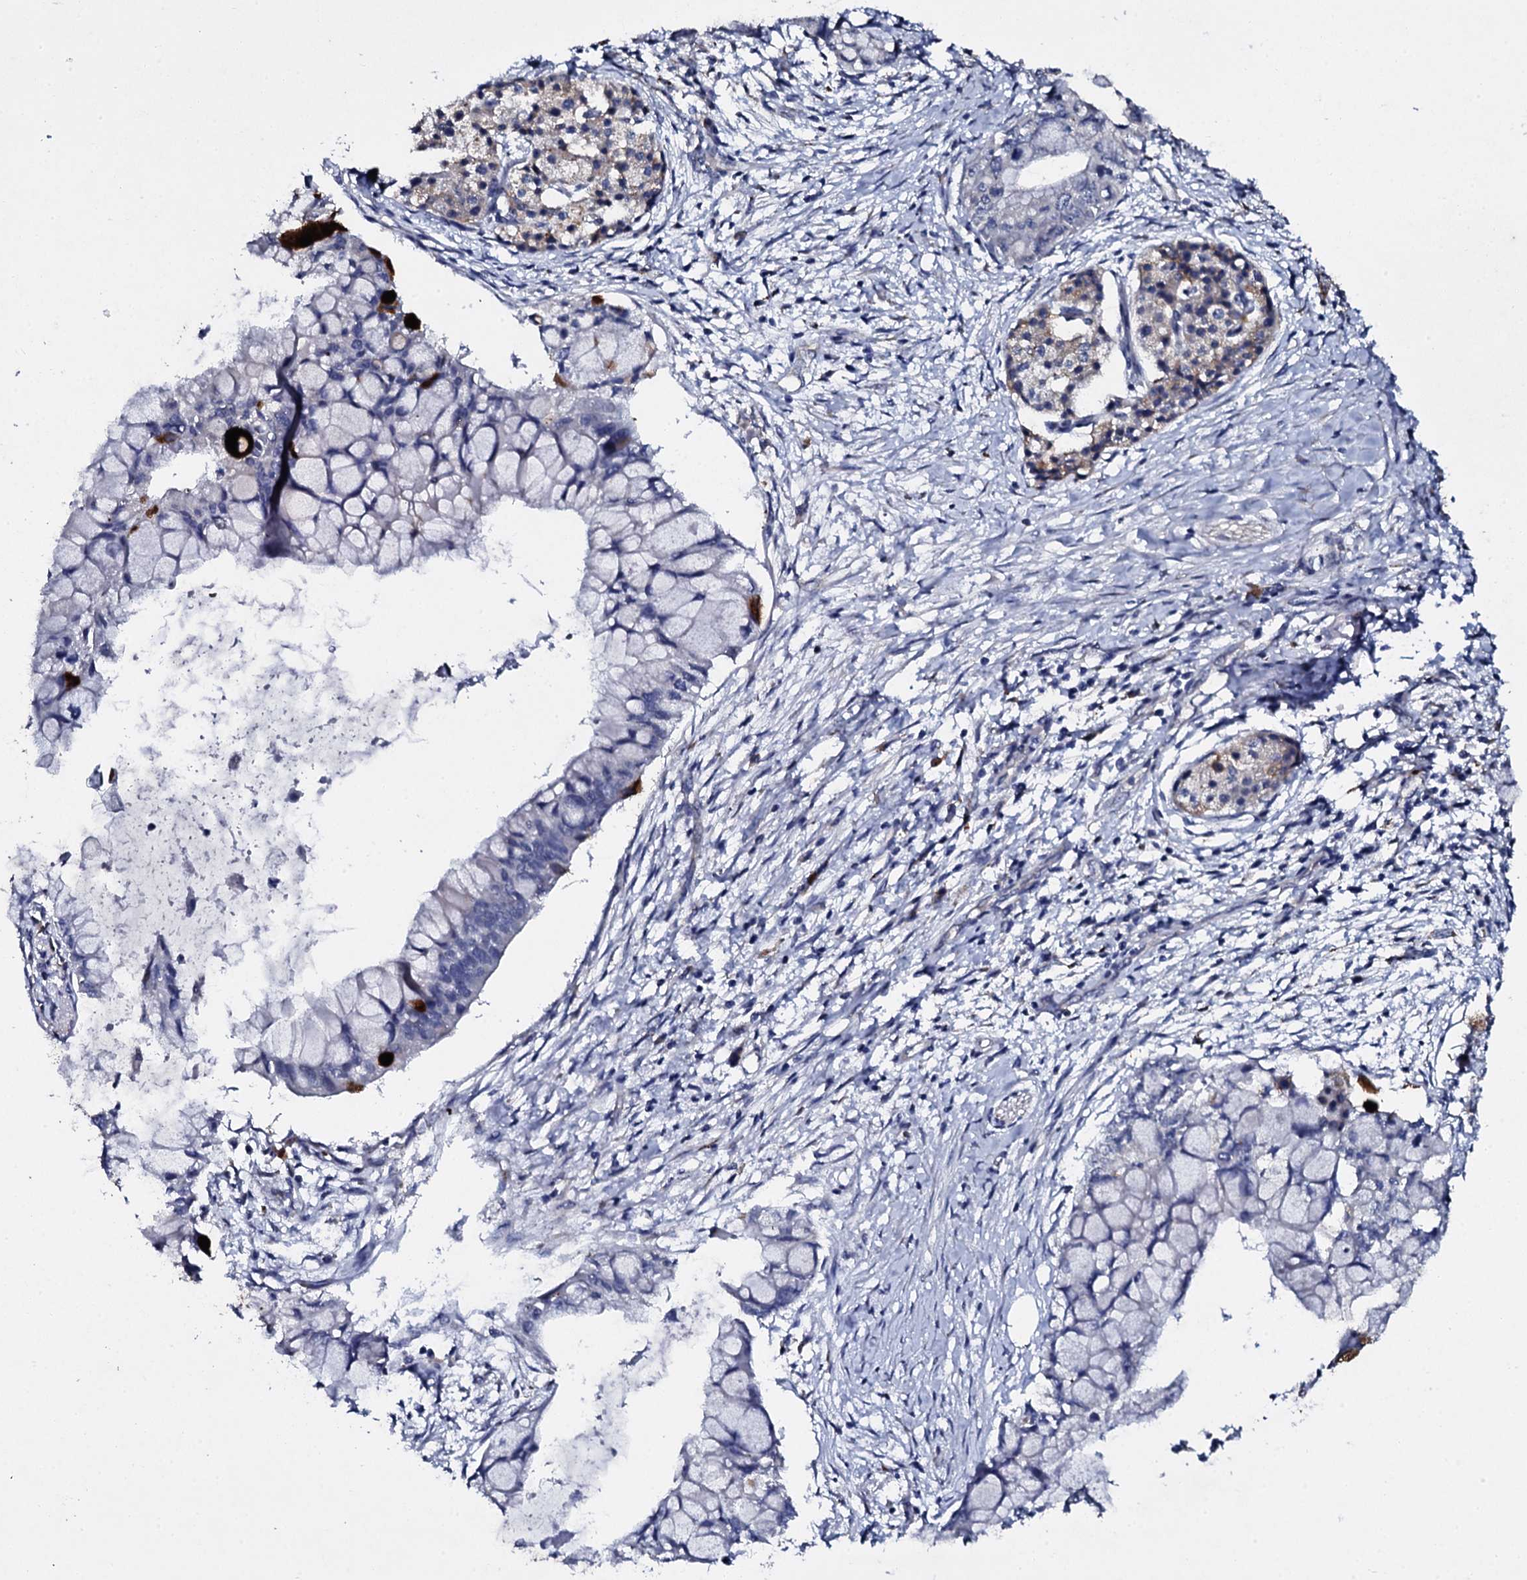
{"staining": {"intensity": "negative", "quantity": "none", "location": "none"}, "tissue": "pancreatic cancer", "cell_type": "Tumor cells", "image_type": "cancer", "snomed": [{"axis": "morphology", "description": "Adenocarcinoma, NOS"}, {"axis": "topography", "description": "Pancreas"}], "caption": "Protein analysis of pancreatic cancer displays no significant positivity in tumor cells.", "gene": "LRRC28", "patient": {"sex": "male", "age": 48}}